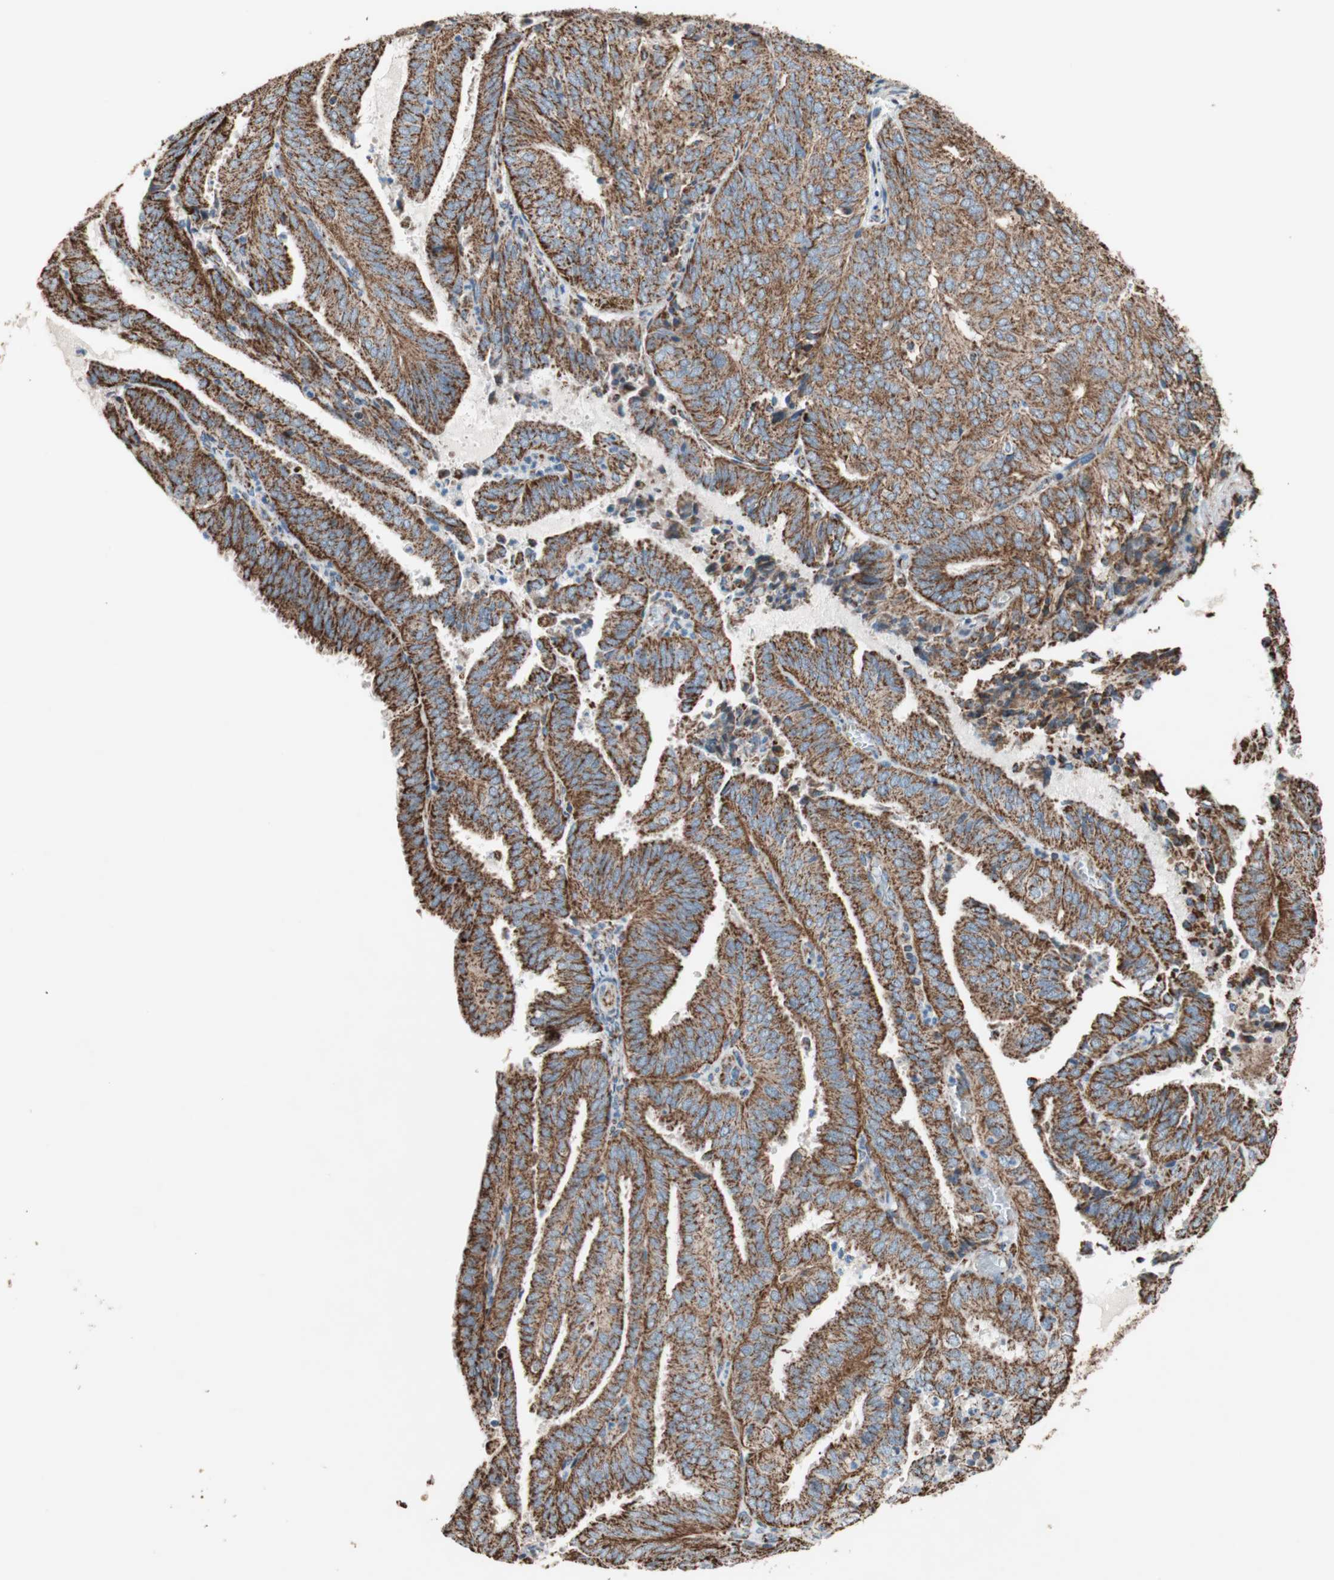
{"staining": {"intensity": "strong", "quantity": ">75%", "location": "cytoplasmic/membranous"}, "tissue": "endometrial cancer", "cell_type": "Tumor cells", "image_type": "cancer", "snomed": [{"axis": "morphology", "description": "Adenocarcinoma, NOS"}, {"axis": "topography", "description": "Uterus"}], "caption": "This is an image of immunohistochemistry staining of endometrial cancer, which shows strong expression in the cytoplasmic/membranous of tumor cells.", "gene": "PCSK4", "patient": {"sex": "female", "age": 60}}